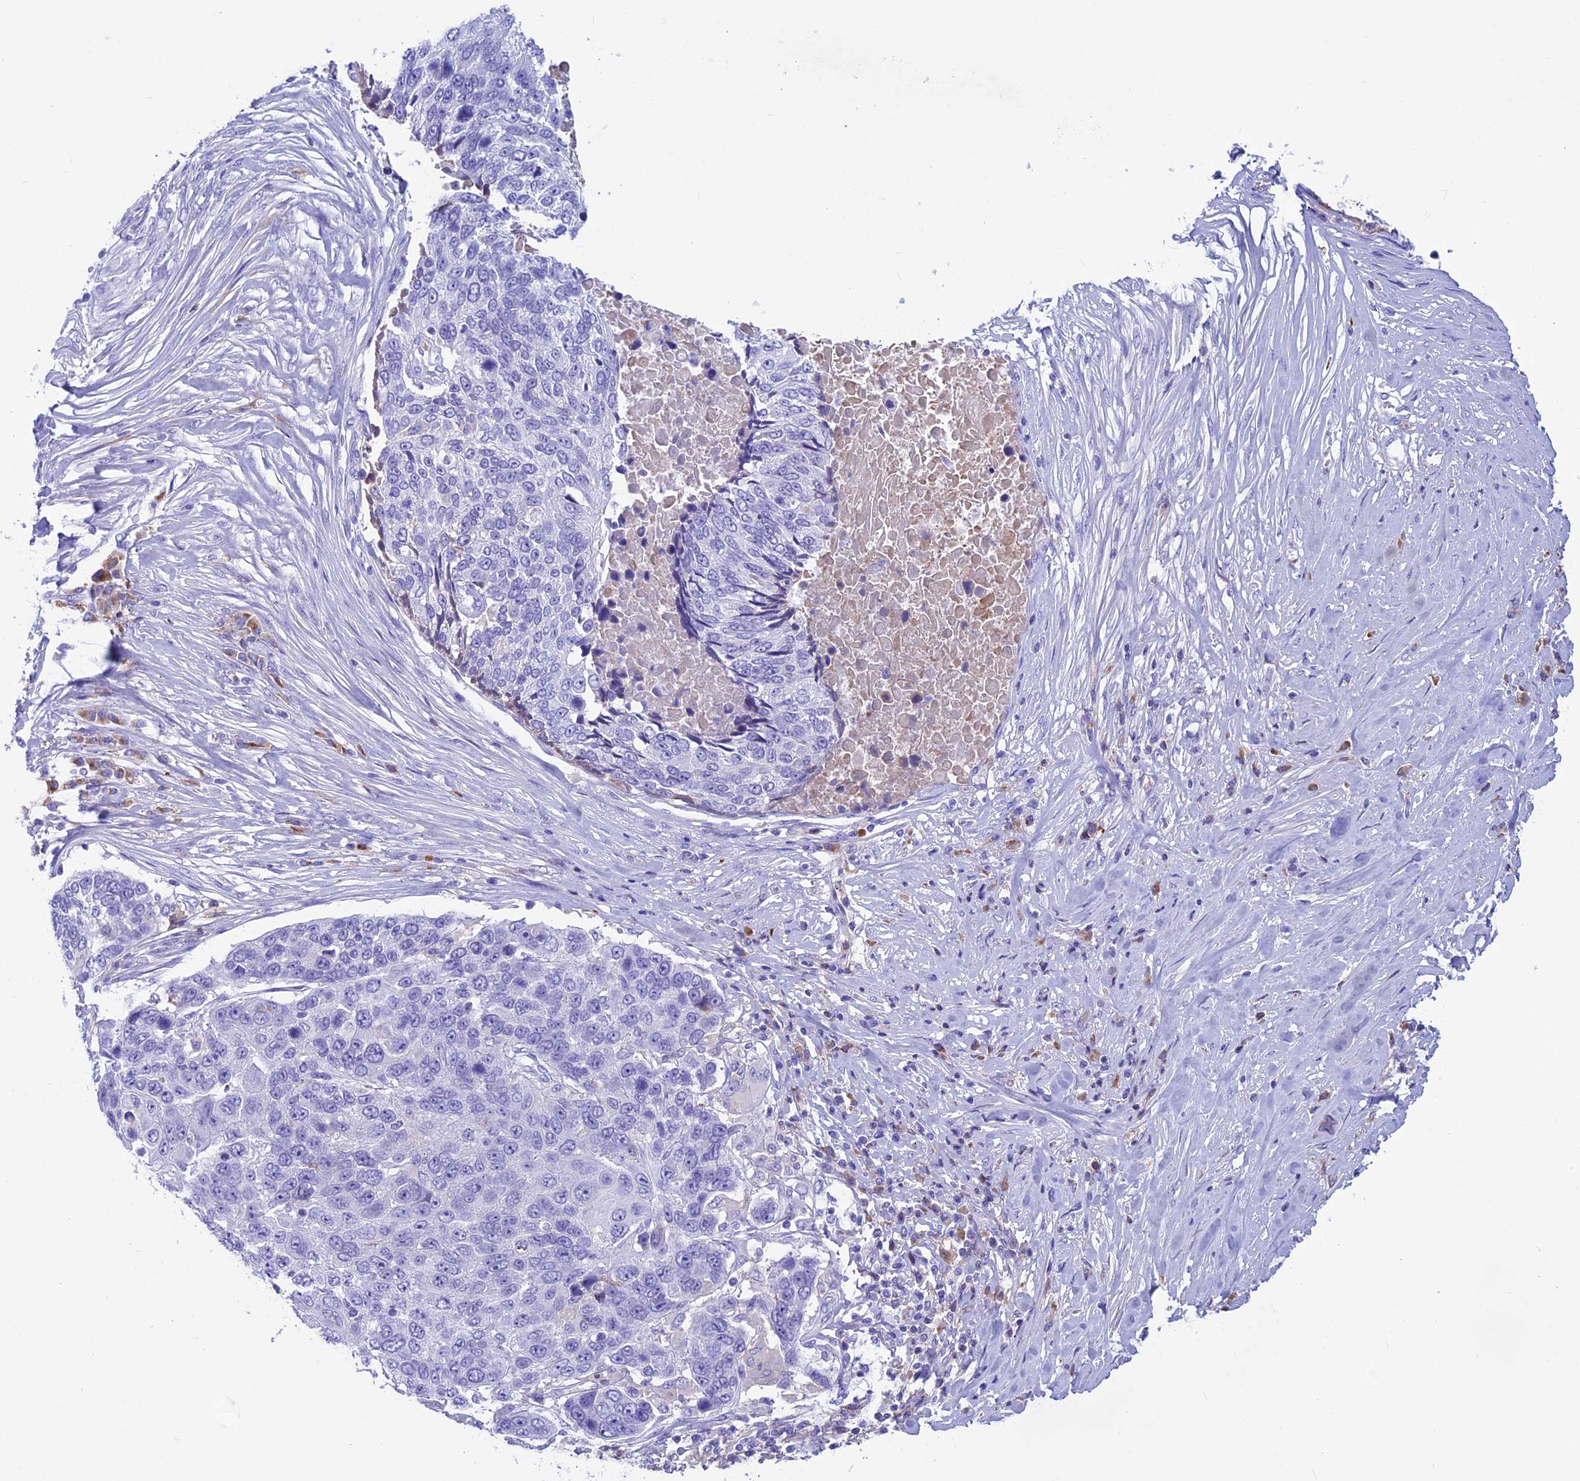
{"staining": {"intensity": "negative", "quantity": "none", "location": "none"}, "tissue": "lung cancer", "cell_type": "Tumor cells", "image_type": "cancer", "snomed": [{"axis": "morphology", "description": "Squamous cell carcinoma, NOS"}, {"axis": "topography", "description": "Lung"}], "caption": "Tumor cells show no significant positivity in lung squamous cell carcinoma.", "gene": "IGSF6", "patient": {"sex": "male", "age": 66}}